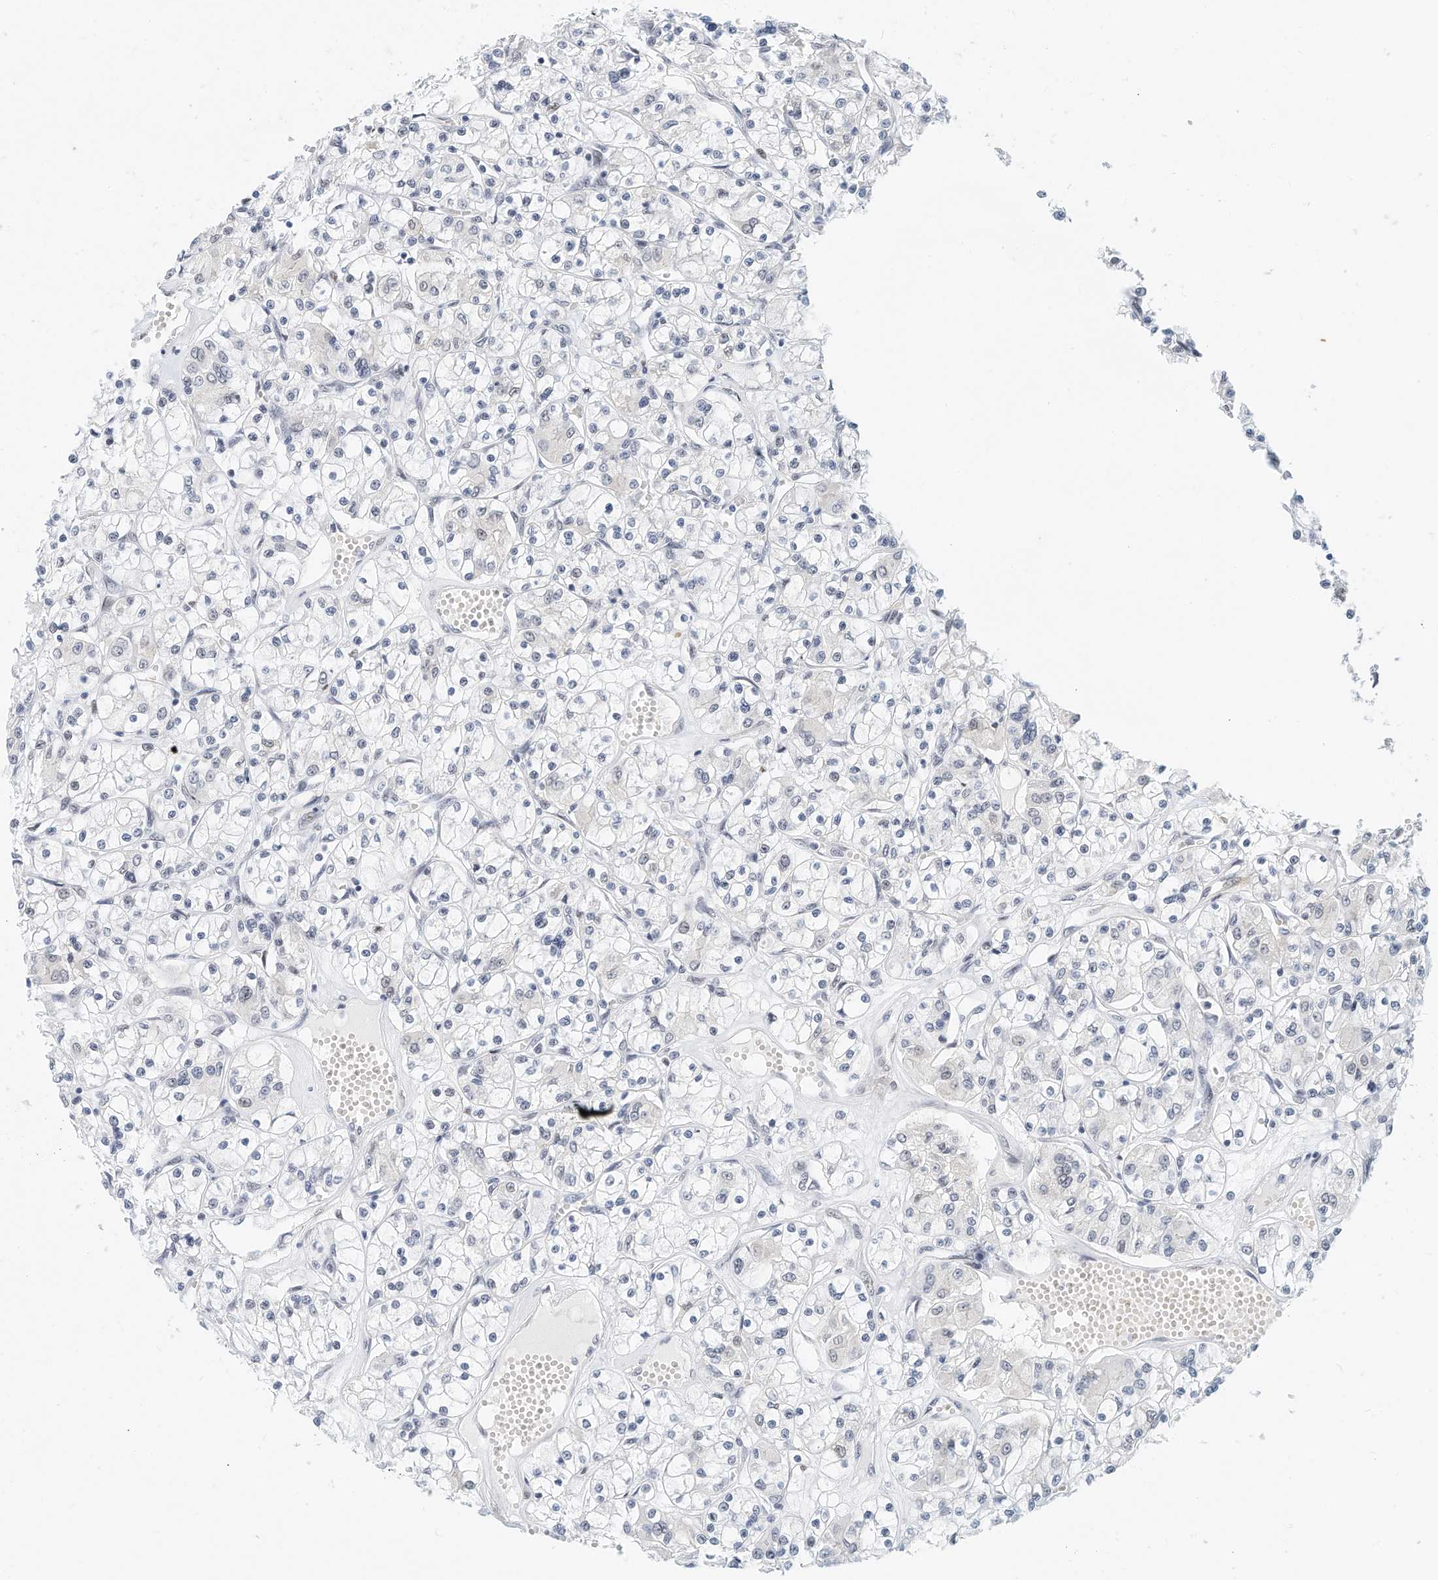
{"staining": {"intensity": "negative", "quantity": "none", "location": "none"}, "tissue": "renal cancer", "cell_type": "Tumor cells", "image_type": "cancer", "snomed": [{"axis": "morphology", "description": "Adenocarcinoma, NOS"}, {"axis": "topography", "description": "Kidney"}], "caption": "A micrograph of human renal cancer is negative for staining in tumor cells.", "gene": "ARHGAP28", "patient": {"sex": "female", "age": 59}}